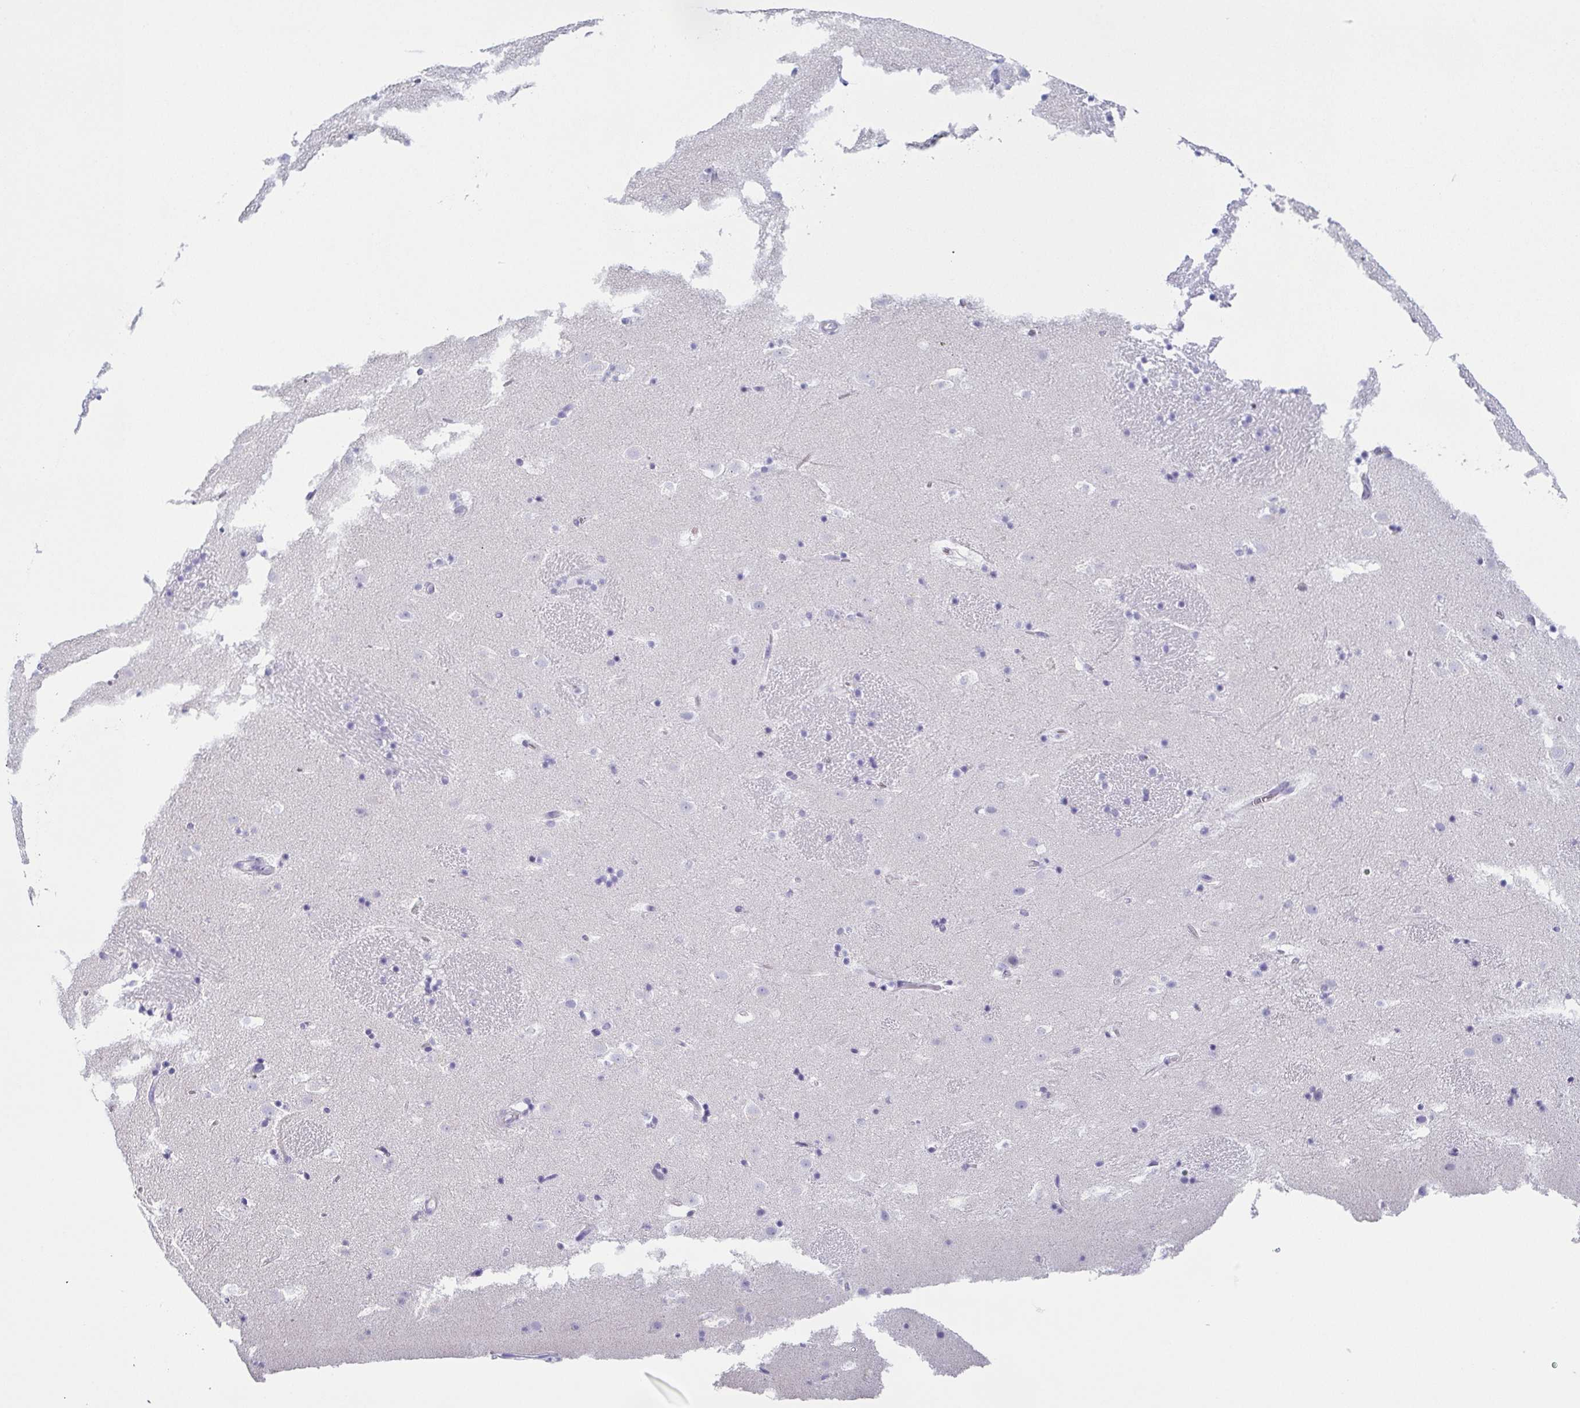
{"staining": {"intensity": "negative", "quantity": "none", "location": "none"}, "tissue": "caudate", "cell_type": "Glial cells", "image_type": "normal", "snomed": [{"axis": "morphology", "description": "Normal tissue, NOS"}, {"axis": "topography", "description": "Lateral ventricle wall"}], "caption": "Immunohistochemical staining of benign human caudate exhibits no significant positivity in glial cells.", "gene": "PRR27", "patient": {"sex": "male", "age": 37}}